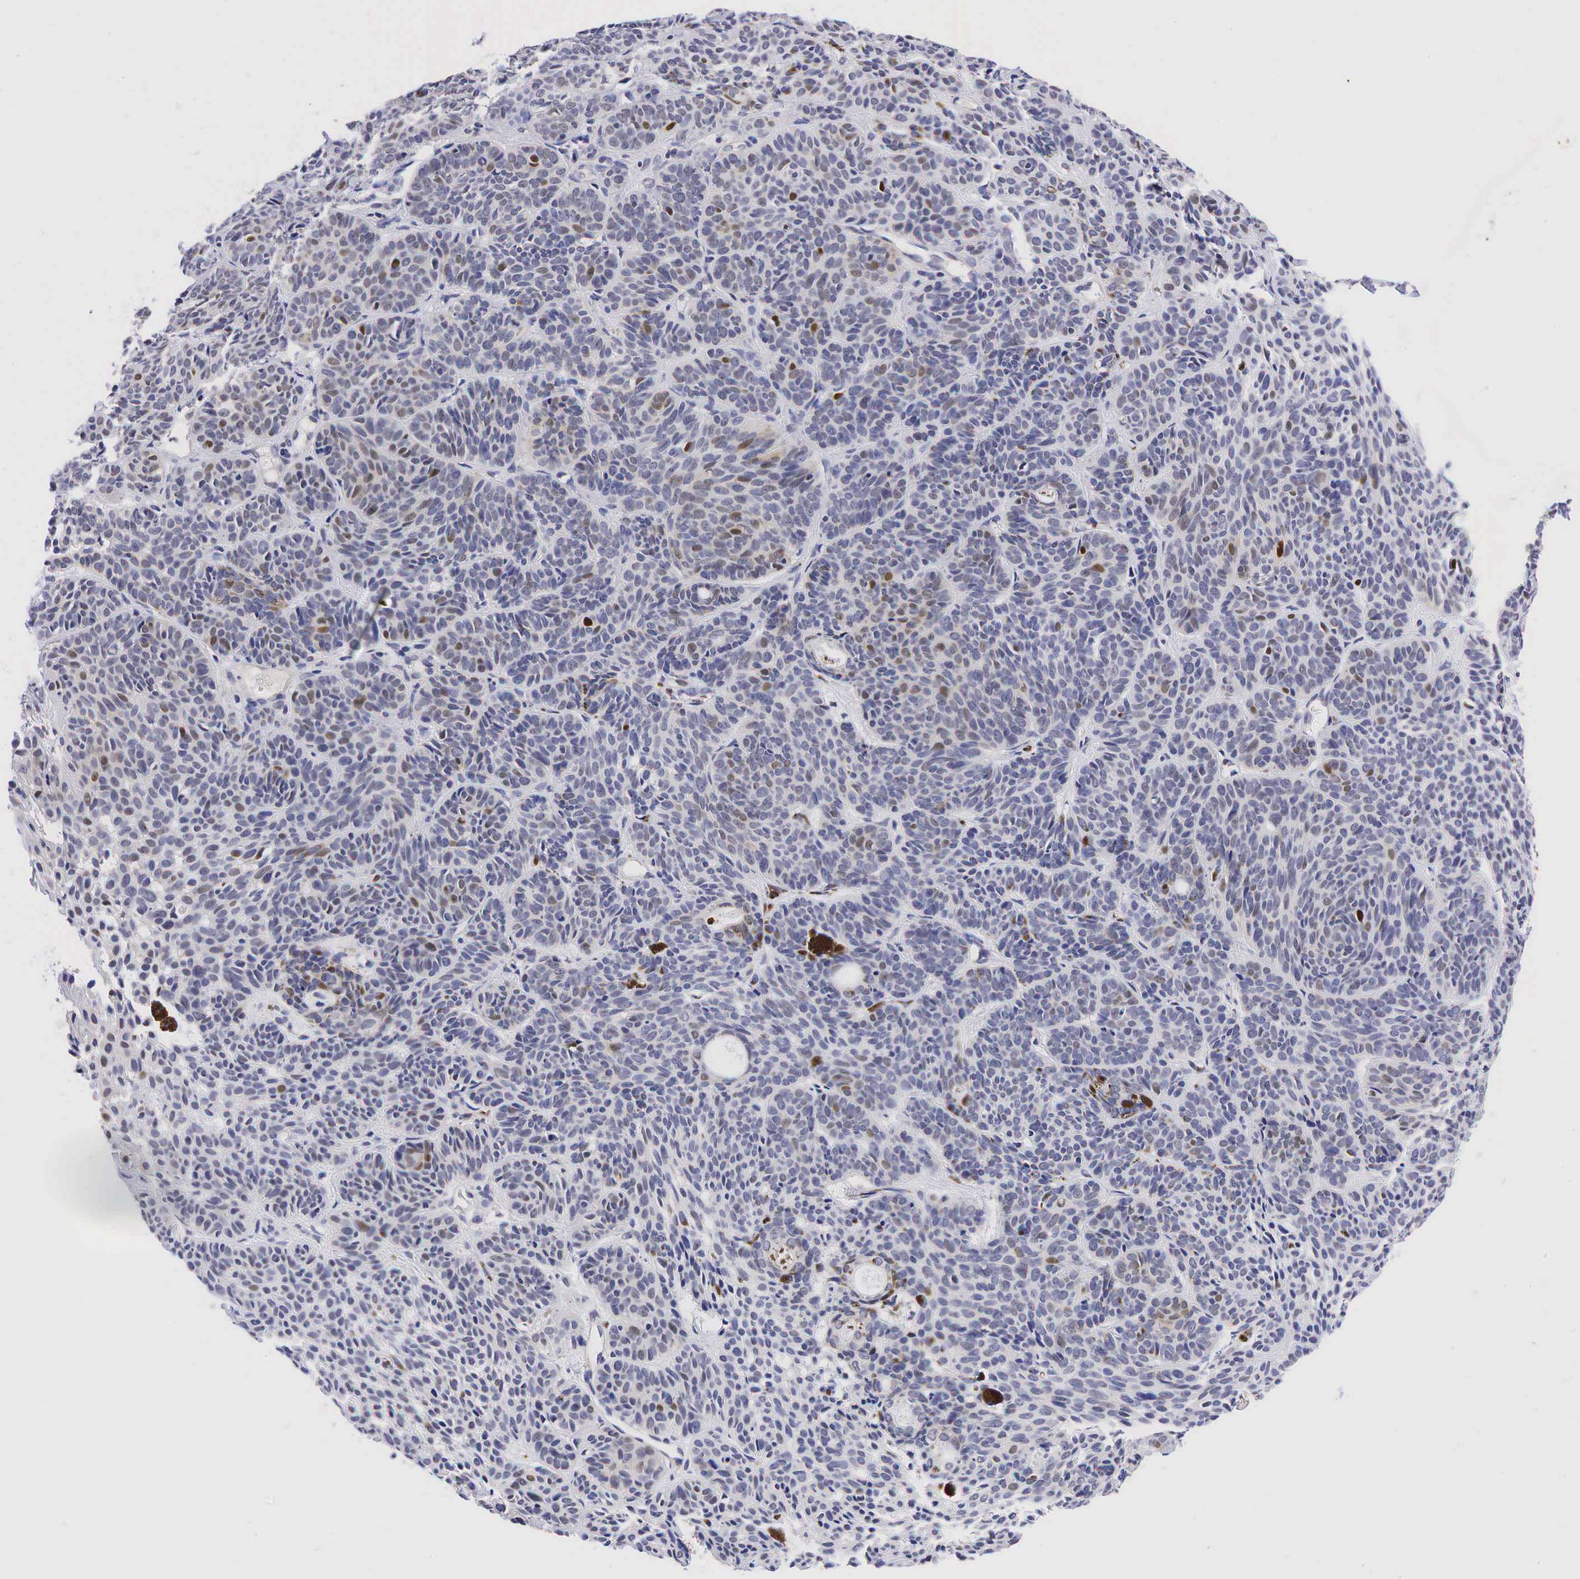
{"staining": {"intensity": "moderate", "quantity": "<25%", "location": "nuclear"}, "tissue": "skin cancer", "cell_type": "Tumor cells", "image_type": "cancer", "snomed": [{"axis": "morphology", "description": "Basal cell carcinoma"}, {"axis": "topography", "description": "Skin"}], "caption": "Human basal cell carcinoma (skin) stained with a brown dye displays moderate nuclear positive staining in approximately <25% of tumor cells.", "gene": "CCND1", "patient": {"sex": "female", "age": 62}}